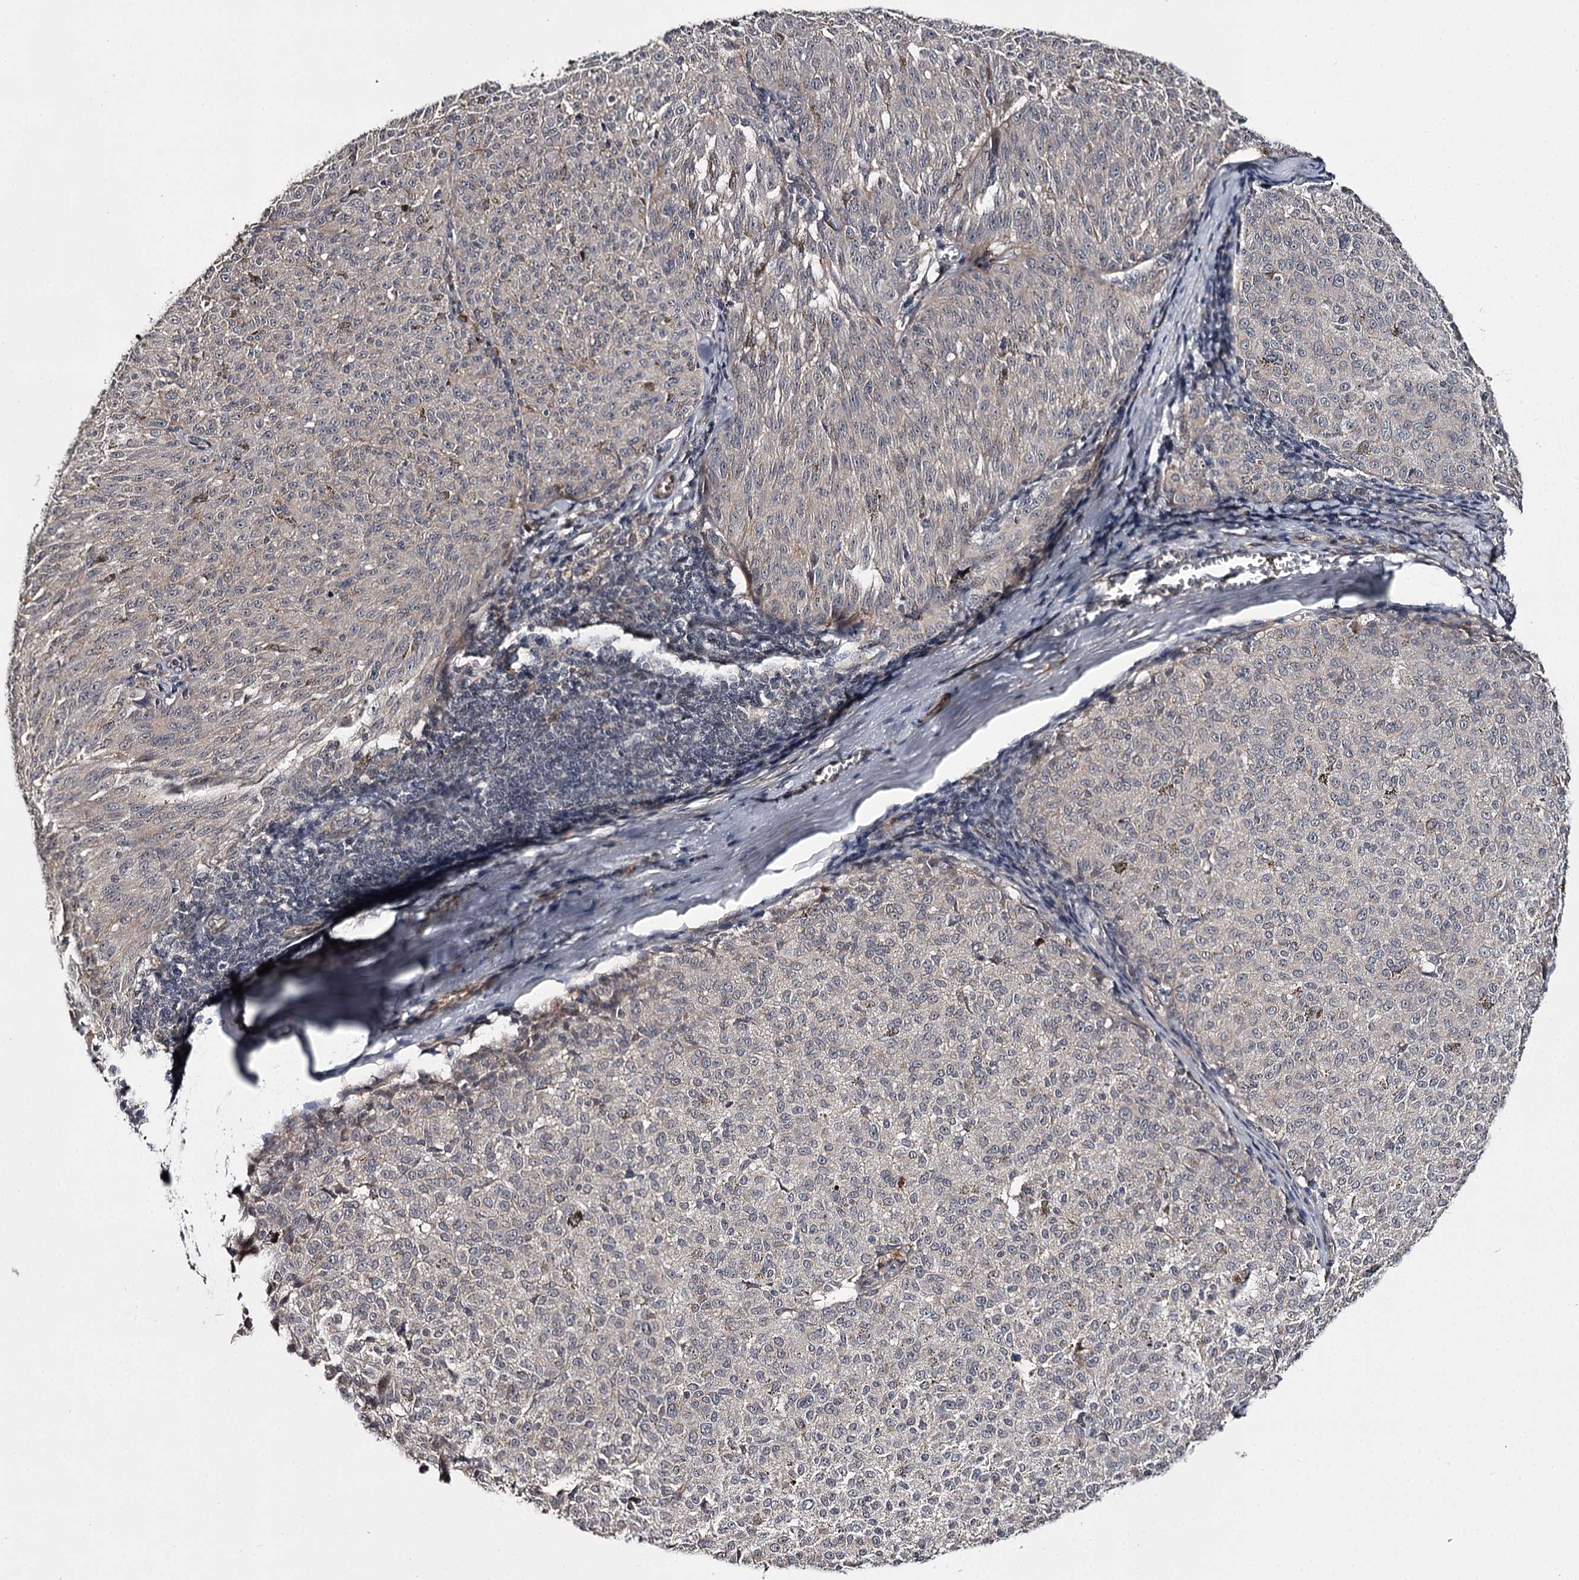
{"staining": {"intensity": "negative", "quantity": "none", "location": "none"}, "tissue": "melanoma", "cell_type": "Tumor cells", "image_type": "cancer", "snomed": [{"axis": "morphology", "description": "Malignant melanoma, NOS"}, {"axis": "topography", "description": "Skin"}], "caption": "Human malignant melanoma stained for a protein using immunohistochemistry (IHC) reveals no staining in tumor cells.", "gene": "CWF19L2", "patient": {"sex": "female", "age": 72}}